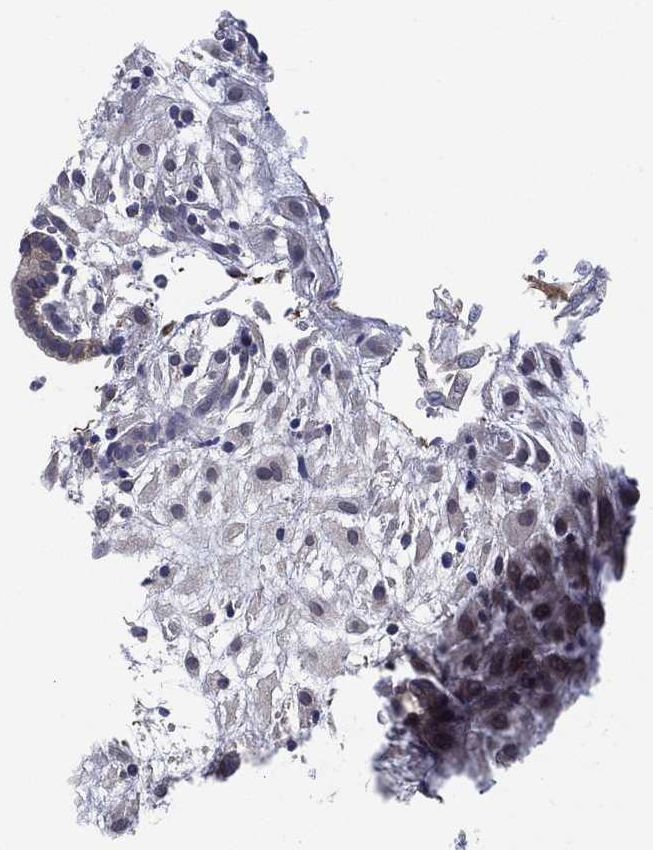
{"staining": {"intensity": "negative", "quantity": "none", "location": "none"}, "tissue": "placenta", "cell_type": "Decidual cells", "image_type": "normal", "snomed": [{"axis": "morphology", "description": "Normal tissue, NOS"}, {"axis": "topography", "description": "Placenta"}], "caption": "This image is of normal placenta stained with immunohistochemistry (IHC) to label a protein in brown with the nuclei are counter-stained blue. There is no staining in decidual cells.", "gene": "MPP7", "patient": {"sex": "female", "age": 24}}